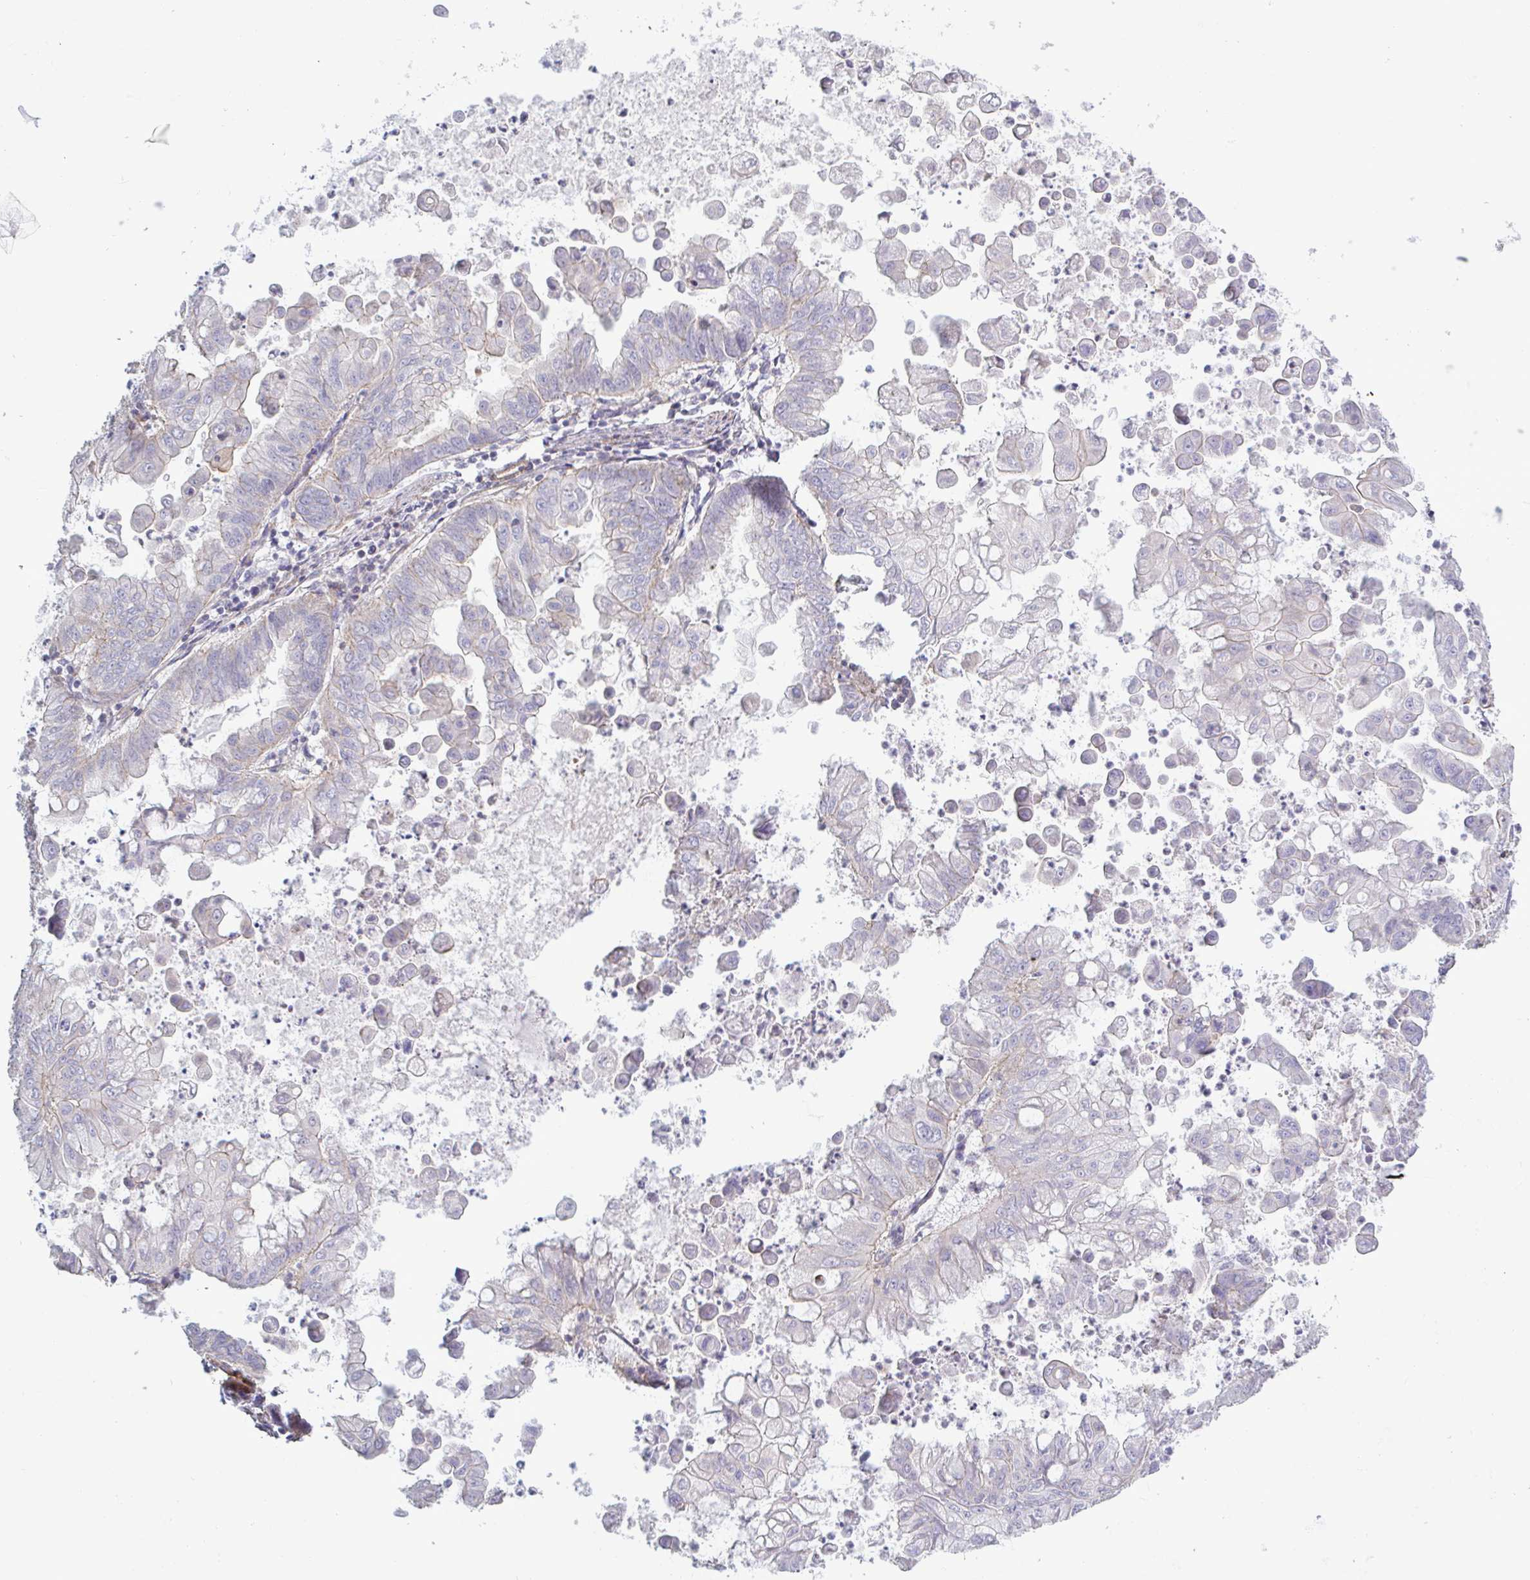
{"staining": {"intensity": "negative", "quantity": "none", "location": "none"}, "tissue": "stomach cancer", "cell_type": "Tumor cells", "image_type": "cancer", "snomed": [{"axis": "morphology", "description": "Adenocarcinoma, NOS"}, {"axis": "topography", "description": "Stomach, upper"}], "caption": "DAB immunohistochemical staining of human stomach adenocarcinoma shows no significant expression in tumor cells.", "gene": "SHISA7", "patient": {"sex": "male", "age": 80}}